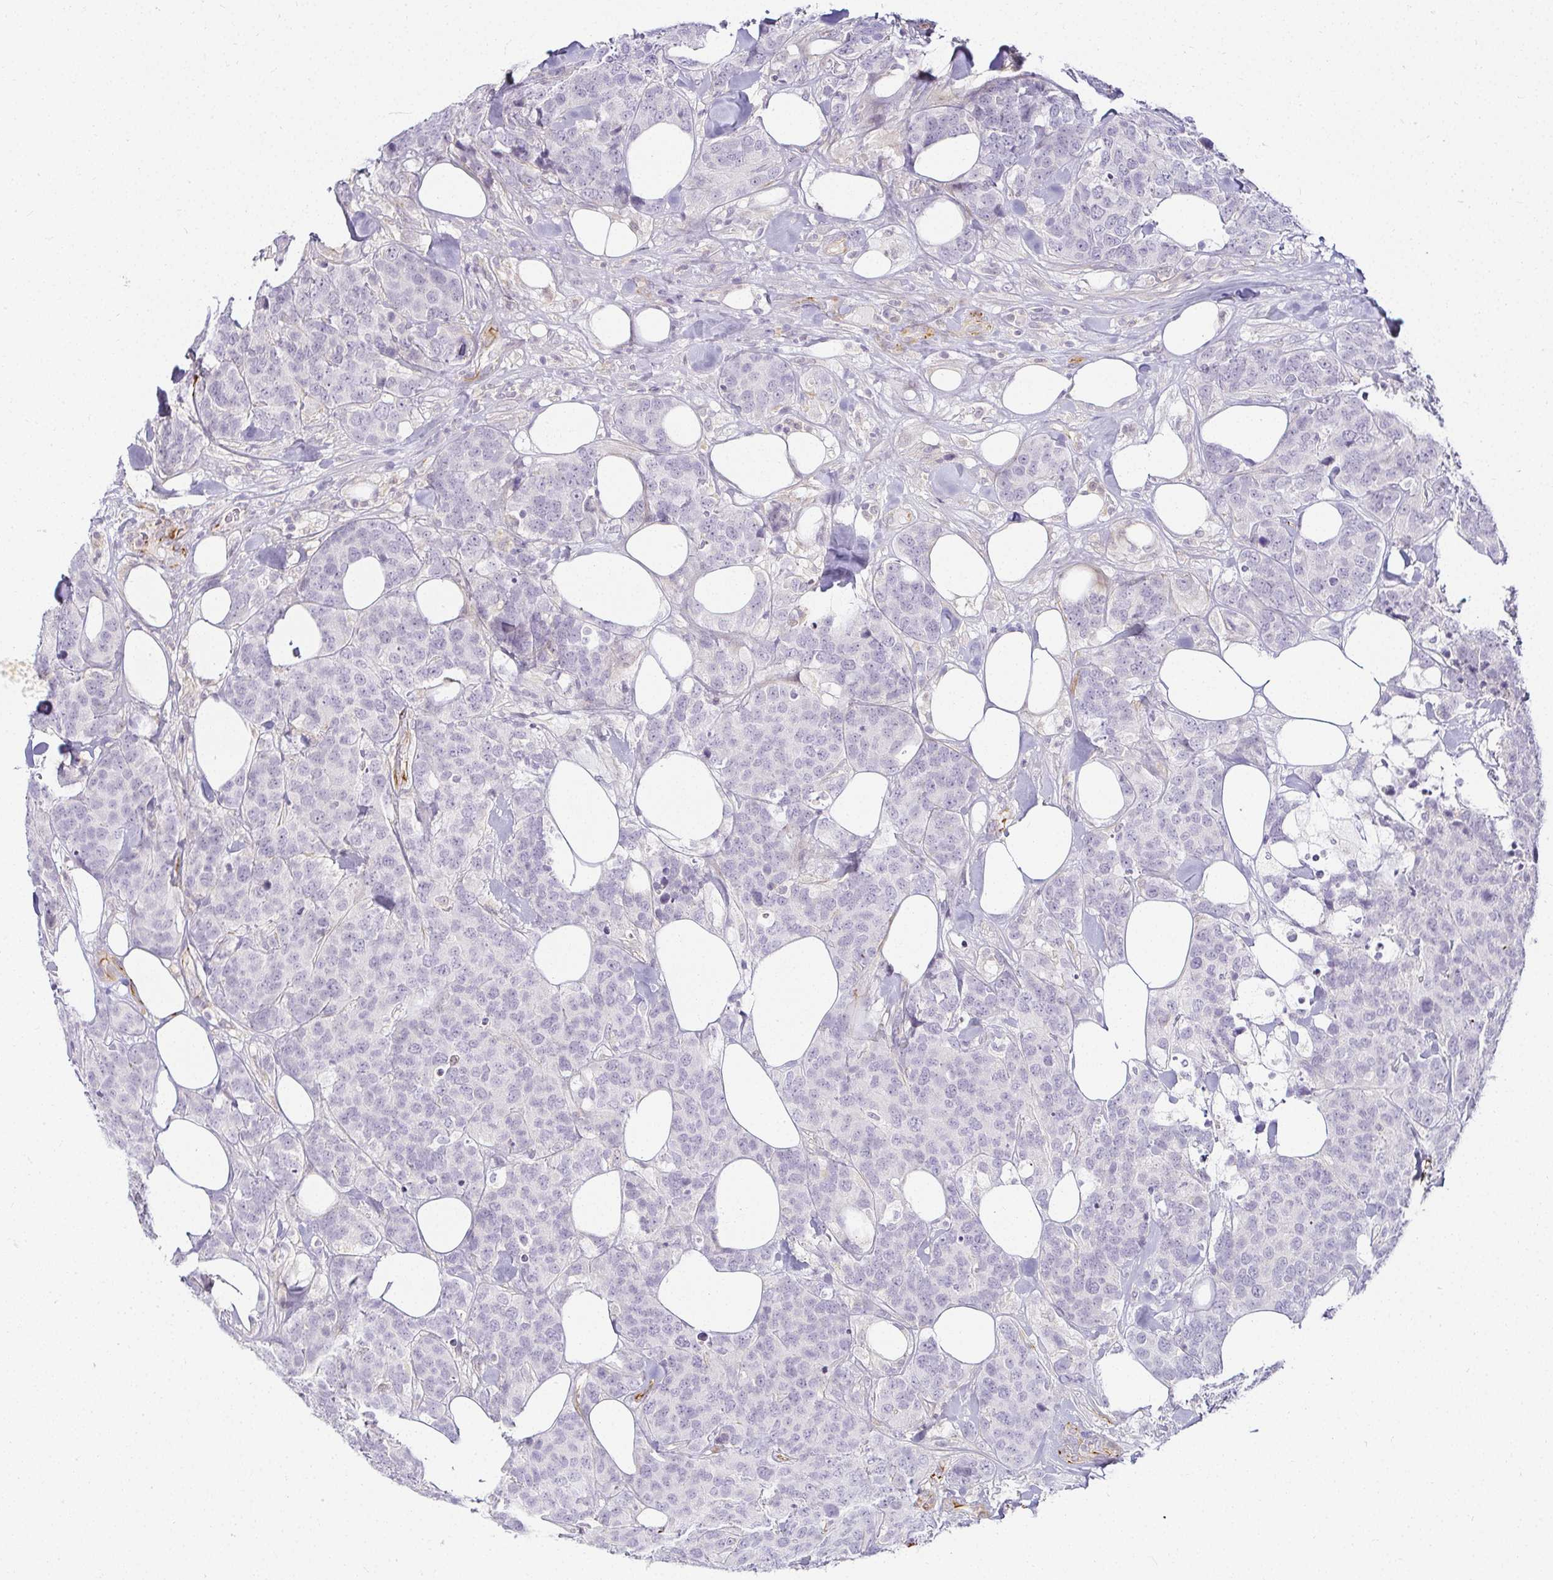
{"staining": {"intensity": "negative", "quantity": "none", "location": "none"}, "tissue": "breast cancer", "cell_type": "Tumor cells", "image_type": "cancer", "snomed": [{"axis": "morphology", "description": "Lobular carcinoma"}, {"axis": "topography", "description": "Breast"}], "caption": "High power microscopy image of an IHC micrograph of breast cancer (lobular carcinoma), revealing no significant staining in tumor cells.", "gene": "ACAN", "patient": {"sex": "female", "age": 59}}